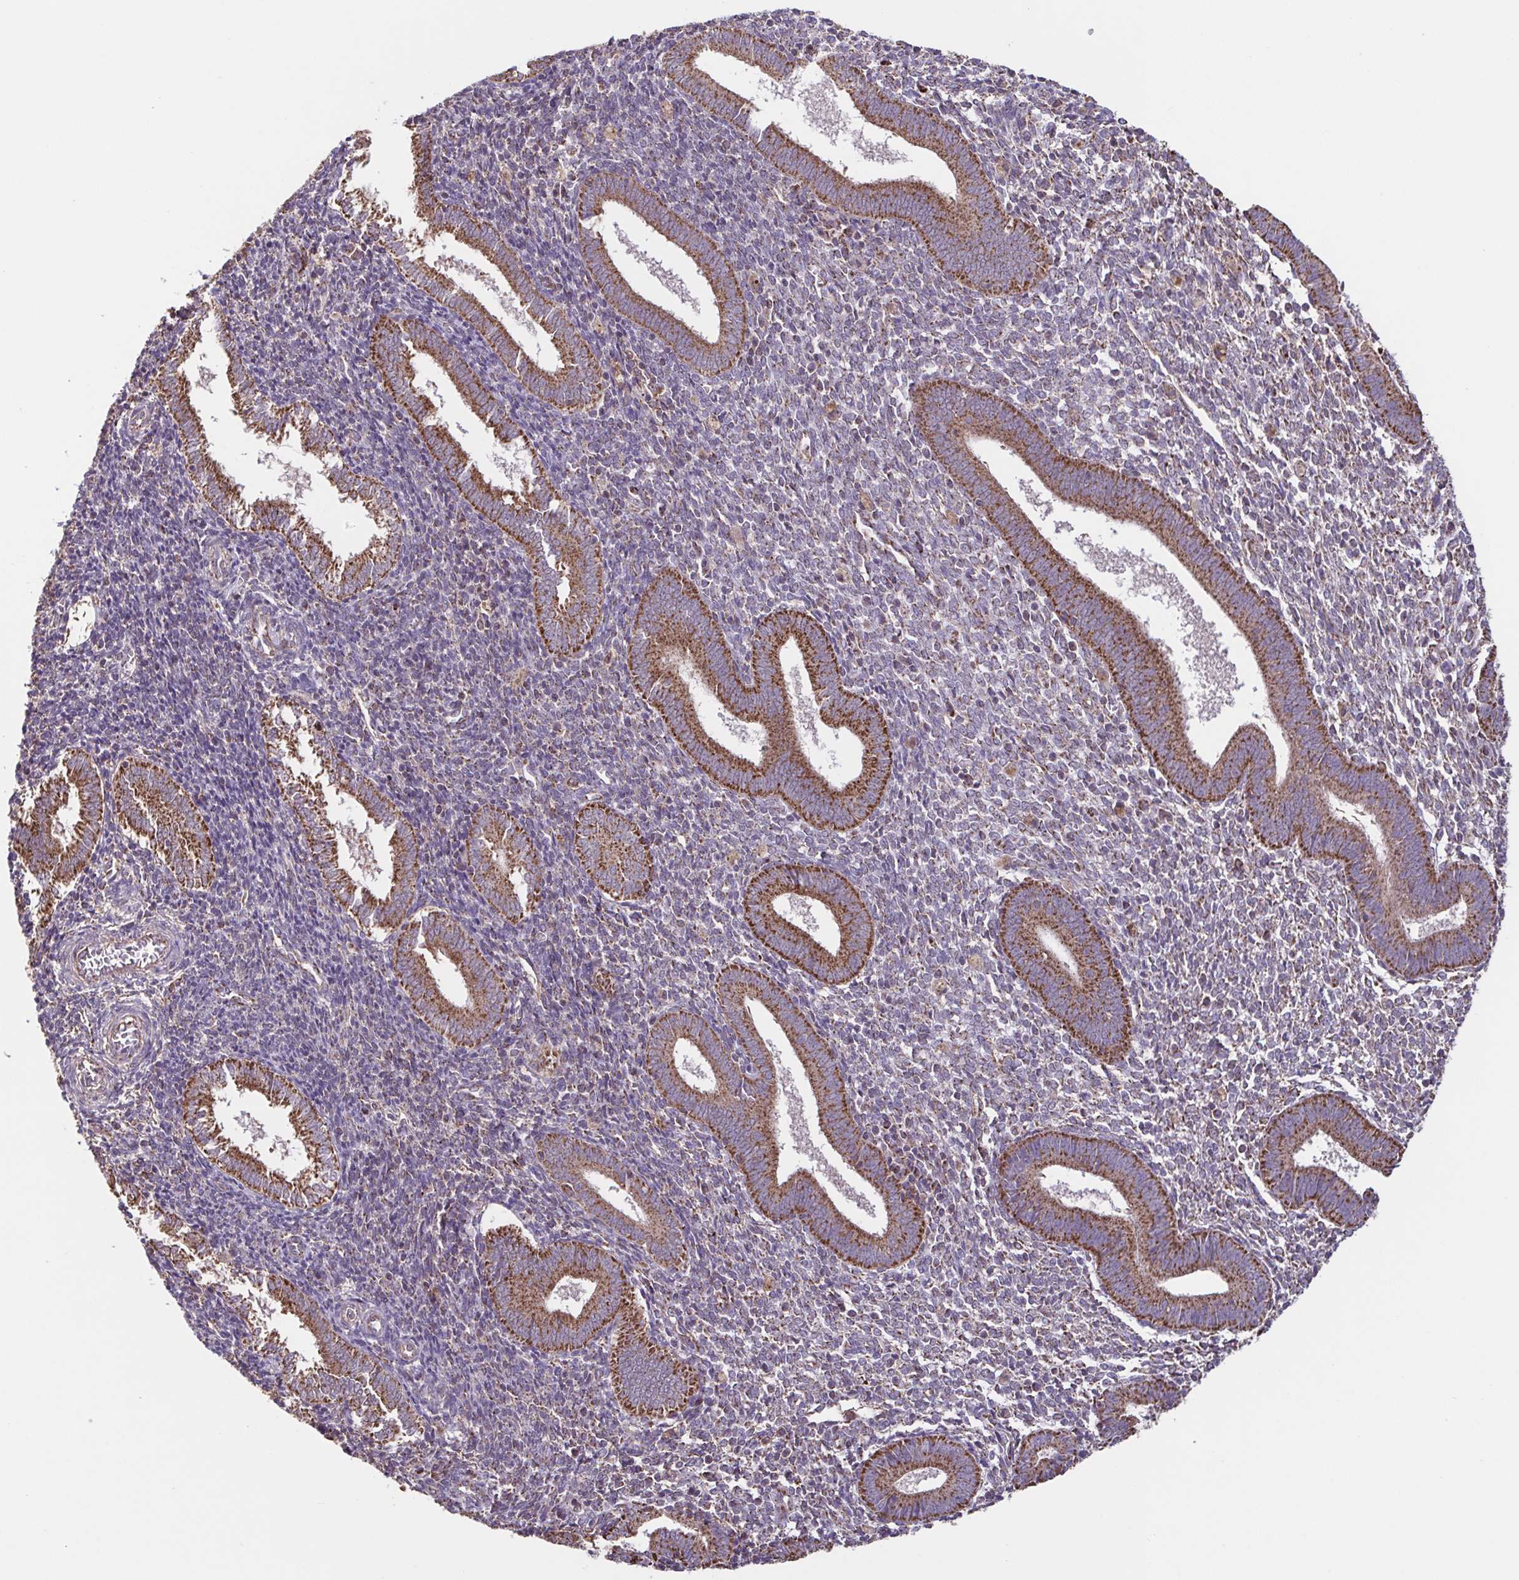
{"staining": {"intensity": "moderate", "quantity": "<25%", "location": "cytoplasmic/membranous"}, "tissue": "endometrium", "cell_type": "Cells in endometrial stroma", "image_type": "normal", "snomed": [{"axis": "morphology", "description": "Normal tissue, NOS"}, {"axis": "topography", "description": "Endometrium"}], "caption": "An image showing moderate cytoplasmic/membranous positivity in approximately <25% of cells in endometrial stroma in normal endometrium, as visualized by brown immunohistochemical staining.", "gene": "DIP2B", "patient": {"sex": "female", "age": 25}}